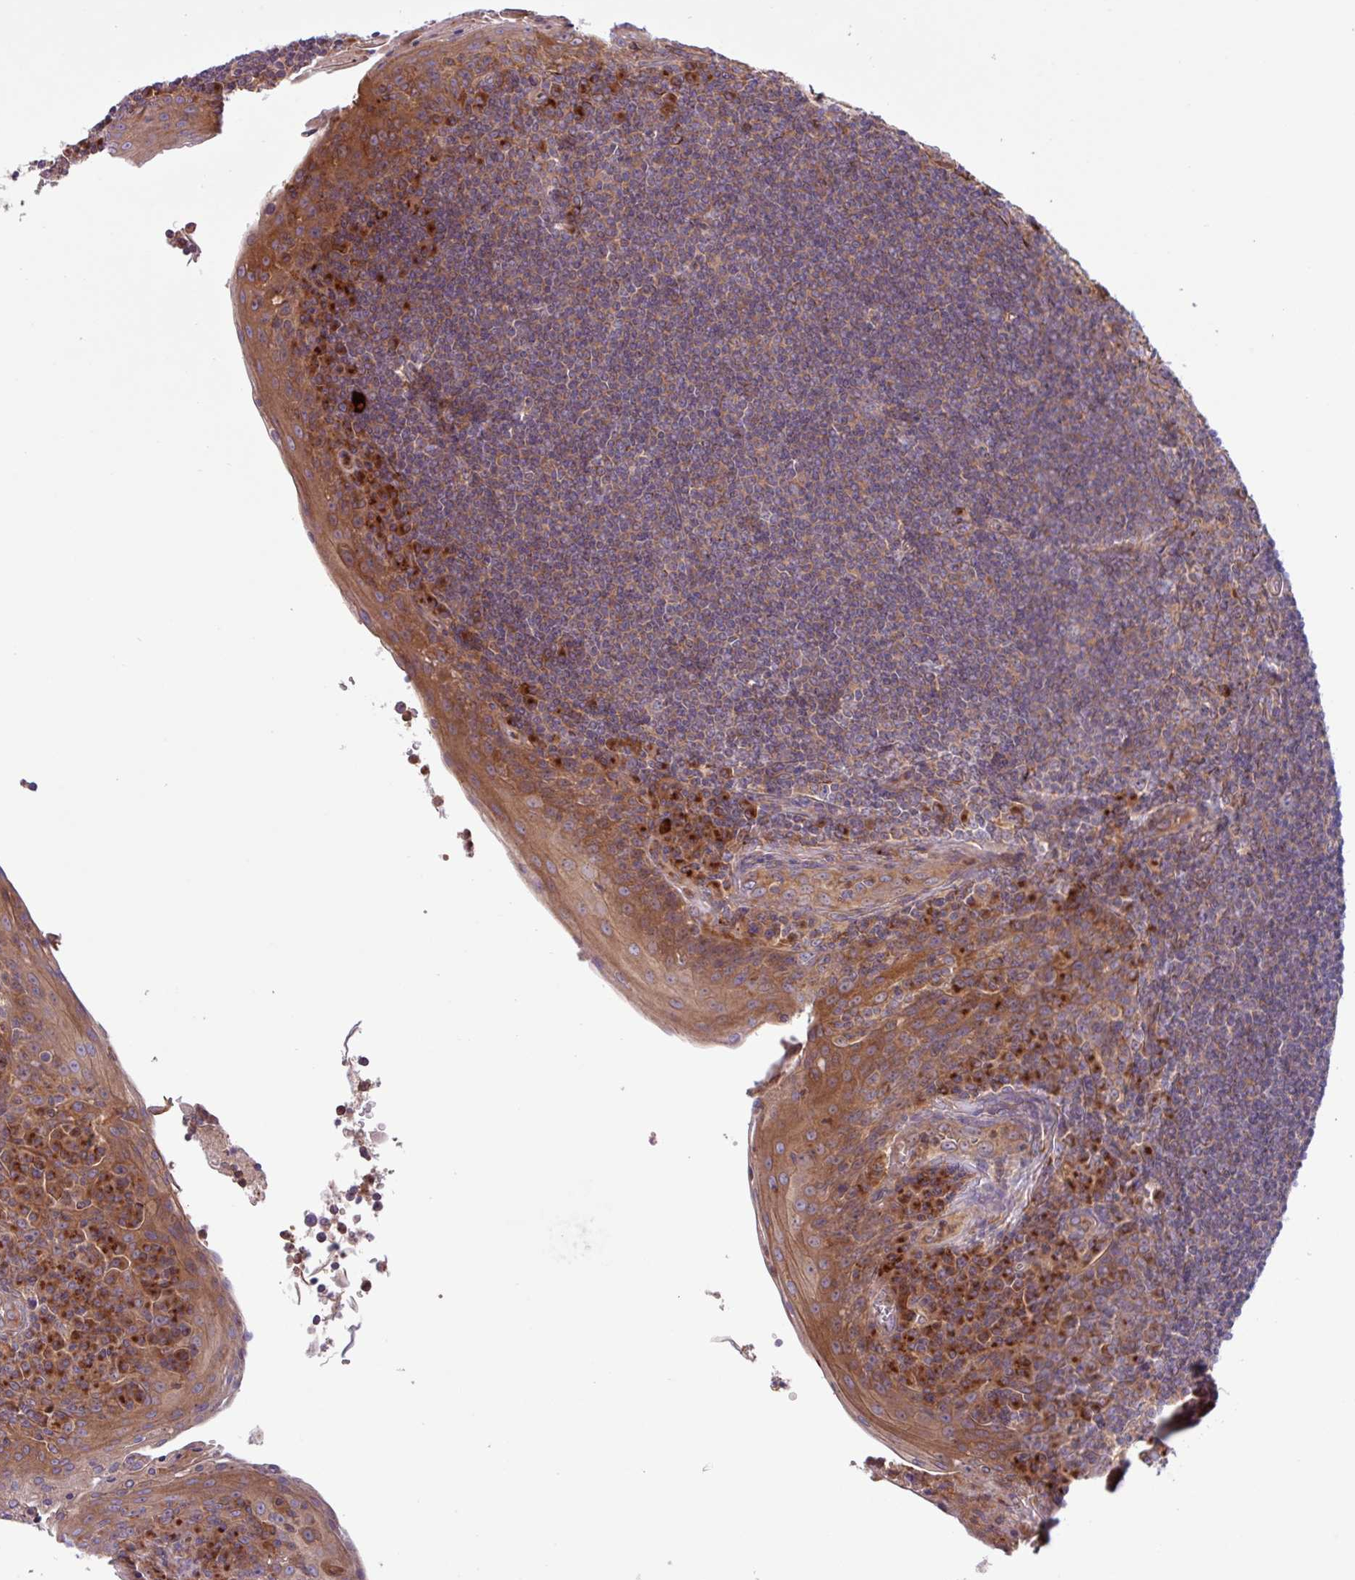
{"staining": {"intensity": "weak", "quantity": "25%-75%", "location": "cytoplasmic/membranous"}, "tissue": "tonsil", "cell_type": "Germinal center cells", "image_type": "normal", "snomed": [{"axis": "morphology", "description": "Normal tissue, NOS"}, {"axis": "topography", "description": "Tonsil"}], "caption": "Immunohistochemical staining of unremarkable tonsil displays weak cytoplasmic/membranous protein staining in approximately 25%-75% of germinal center cells.", "gene": "RAB19", "patient": {"sex": "male", "age": 27}}